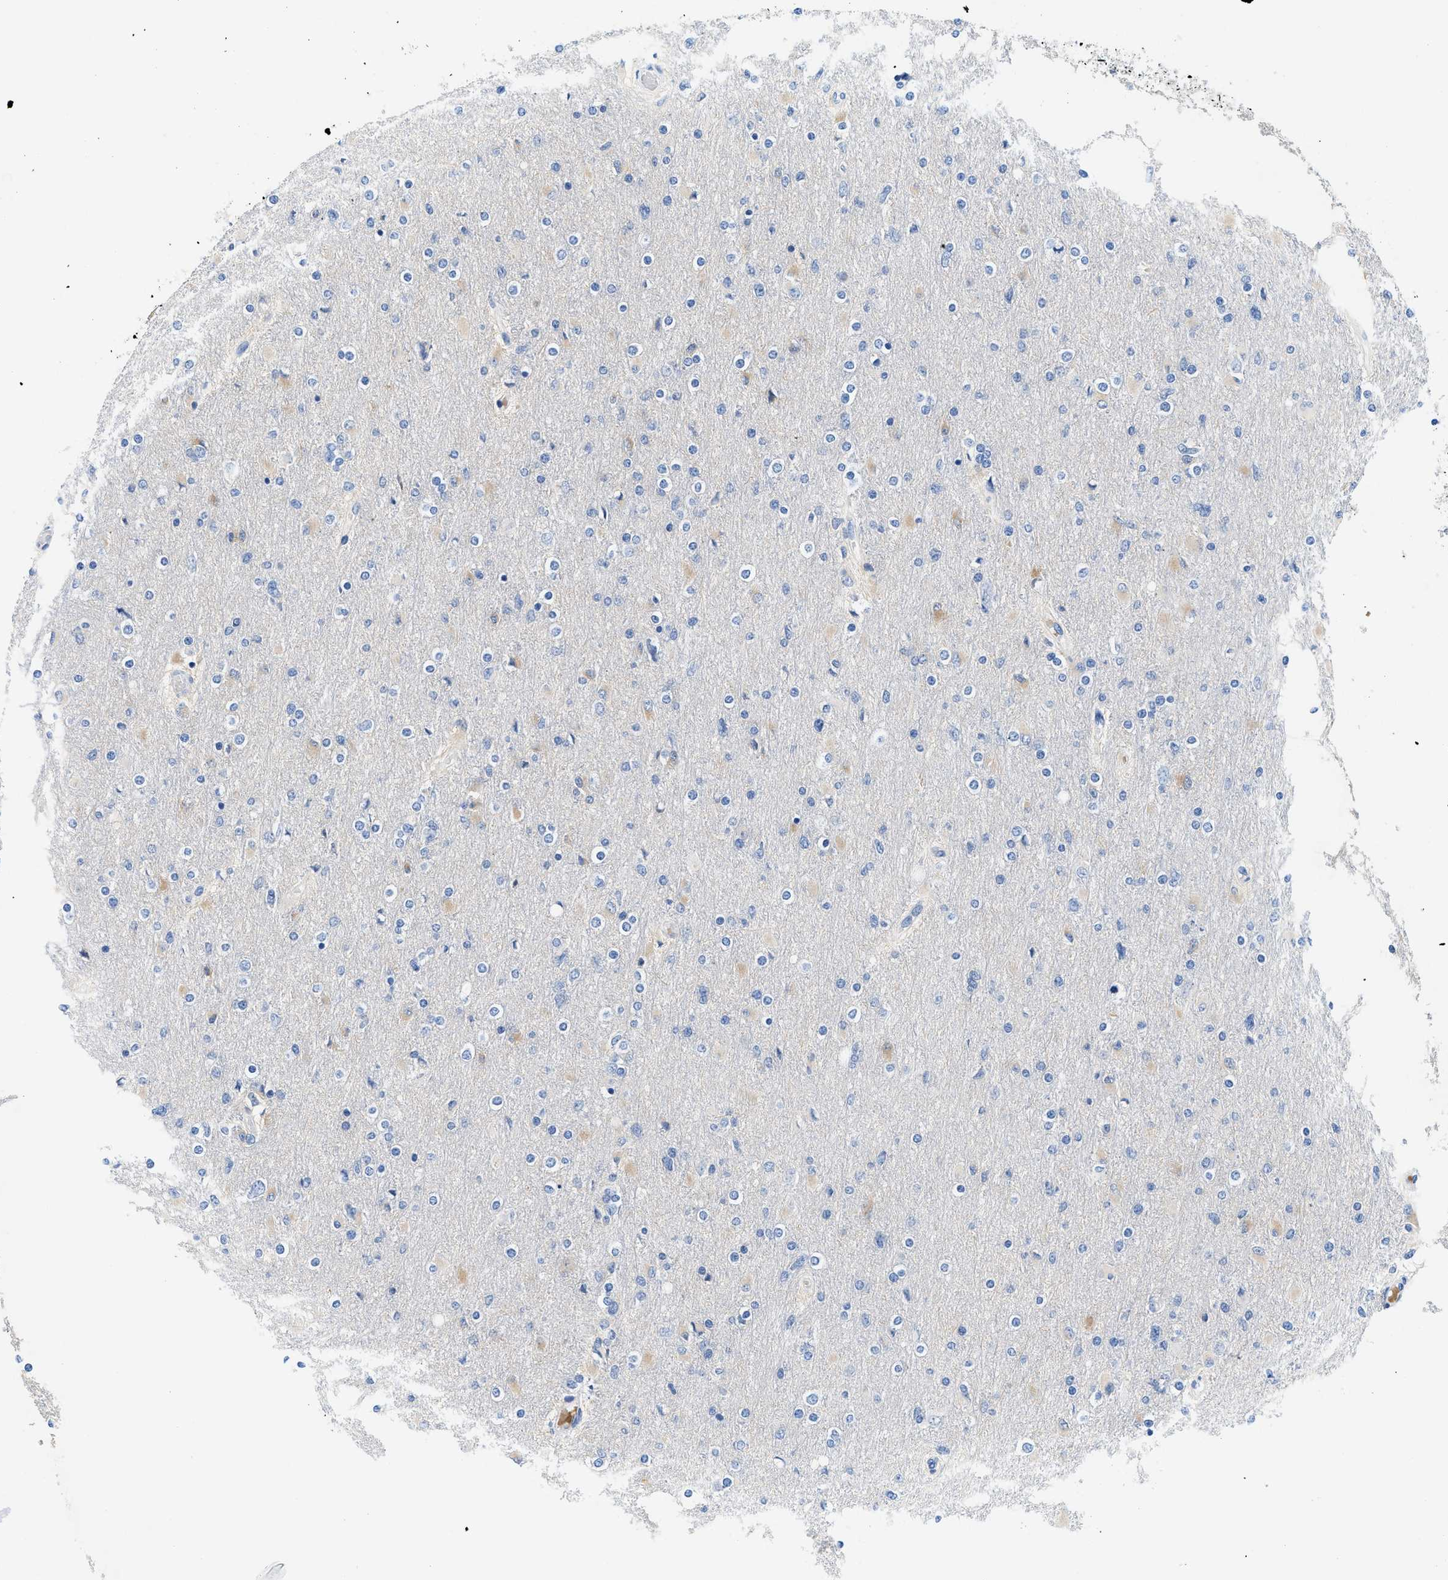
{"staining": {"intensity": "negative", "quantity": "none", "location": "none"}, "tissue": "glioma", "cell_type": "Tumor cells", "image_type": "cancer", "snomed": [{"axis": "morphology", "description": "Glioma, malignant, High grade"}, {"axis": "topography", "description": "Cerebral cortex"}], "caption": "Human malignant high-grade glioma stained for a protein using immunohistochemistry reveals no expression in tumor cells.", "gene": "BPGM", "patient": {"sex": "female", "age": 36}}